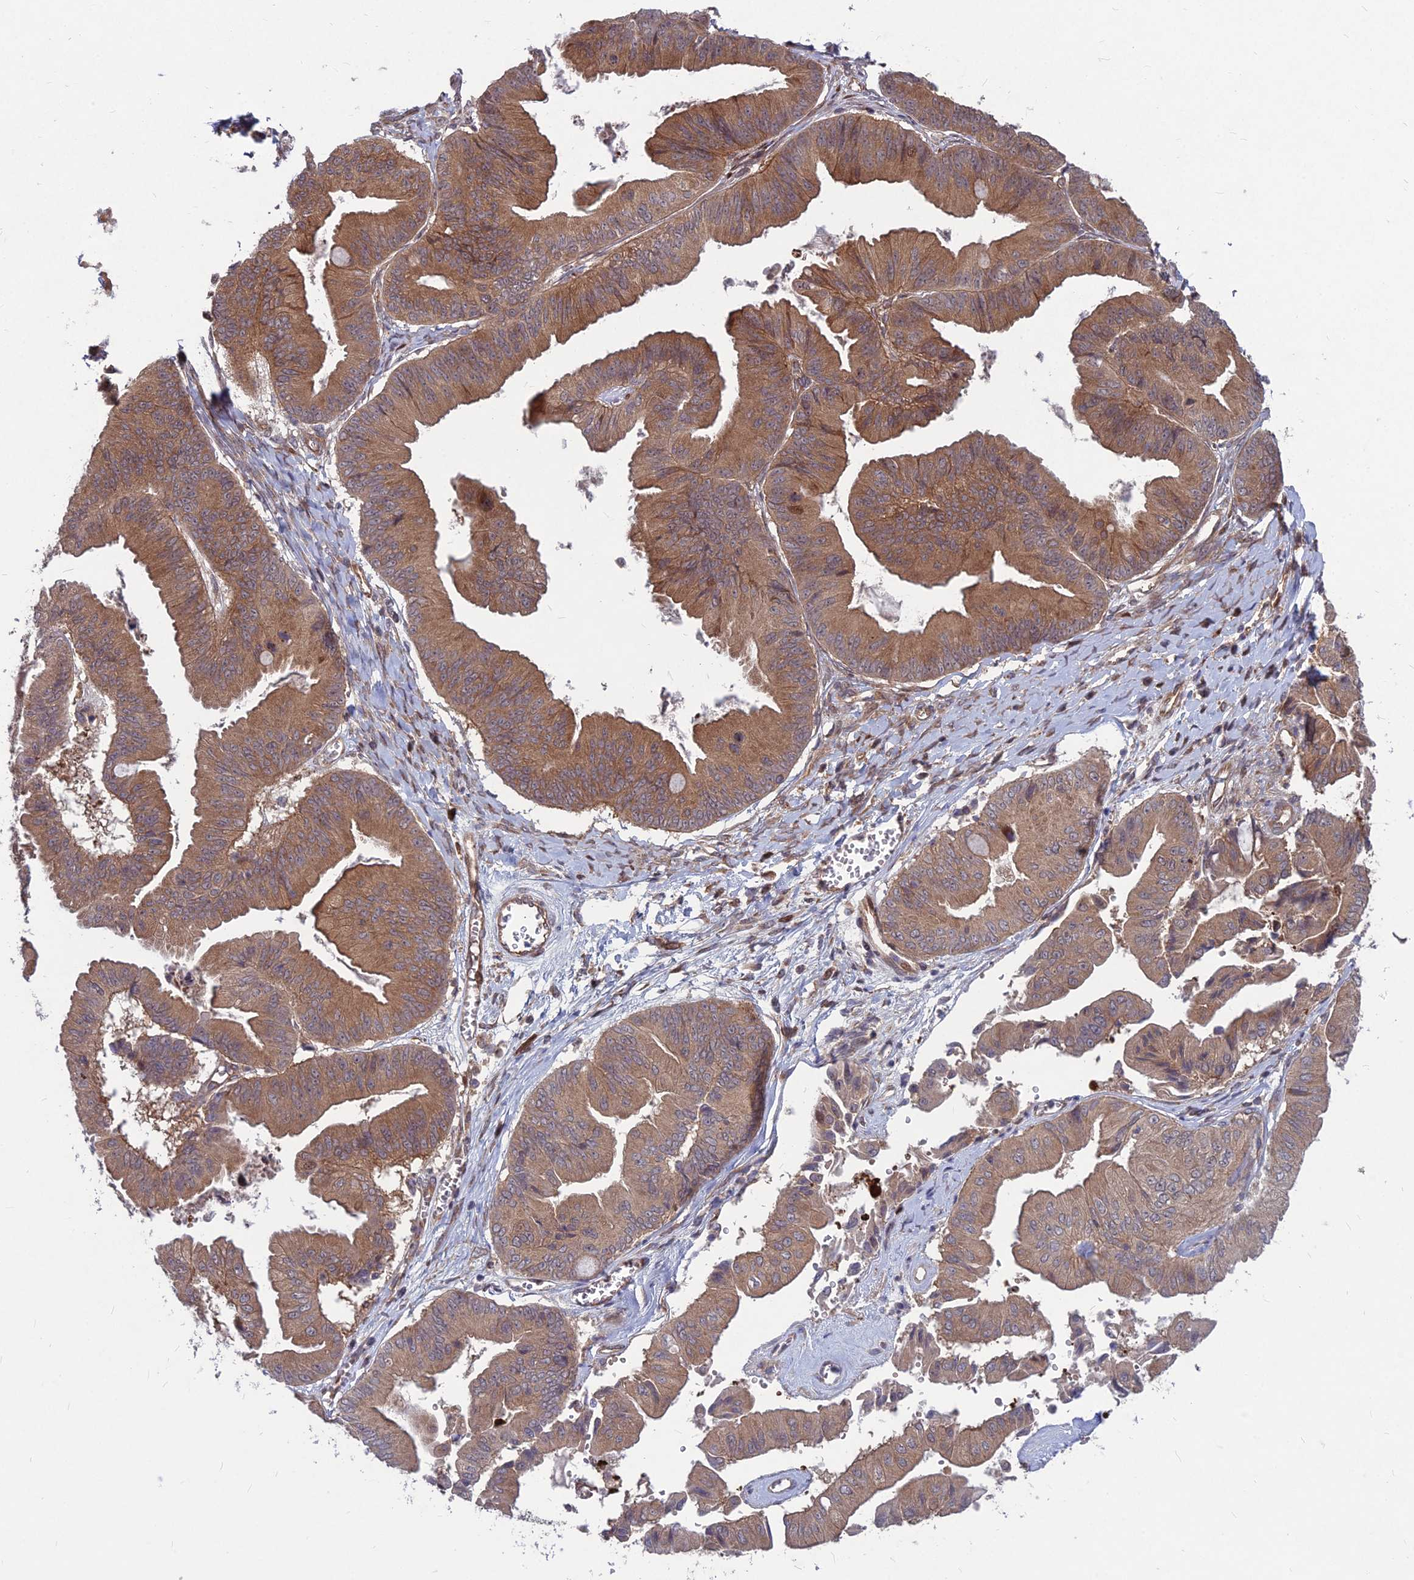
{"staining": {"intensity": "moderate", "quantity": ">75%", "location": "cytoplasmic/membranous"}, "tissue": "ovarian cancer", "cell_type": "Tumor cells", "image_type": "cancer", "snomed": [{"axis": "morphology", "description": "Cystadenocarcinoma, mucinous, NOS"}, {"axis": "topography", "description": "Ovary"}], "caption": "Protein positivity by immunohistochemistry (IHC) demonstrates moderate cytoplasmic/membranous positivity in approximately >75% of tumor cells in mucinous cystadenocarcinoma (ovarian).", "gene": "MFSD8", "patient": {"sex": "female", "age": 61}}